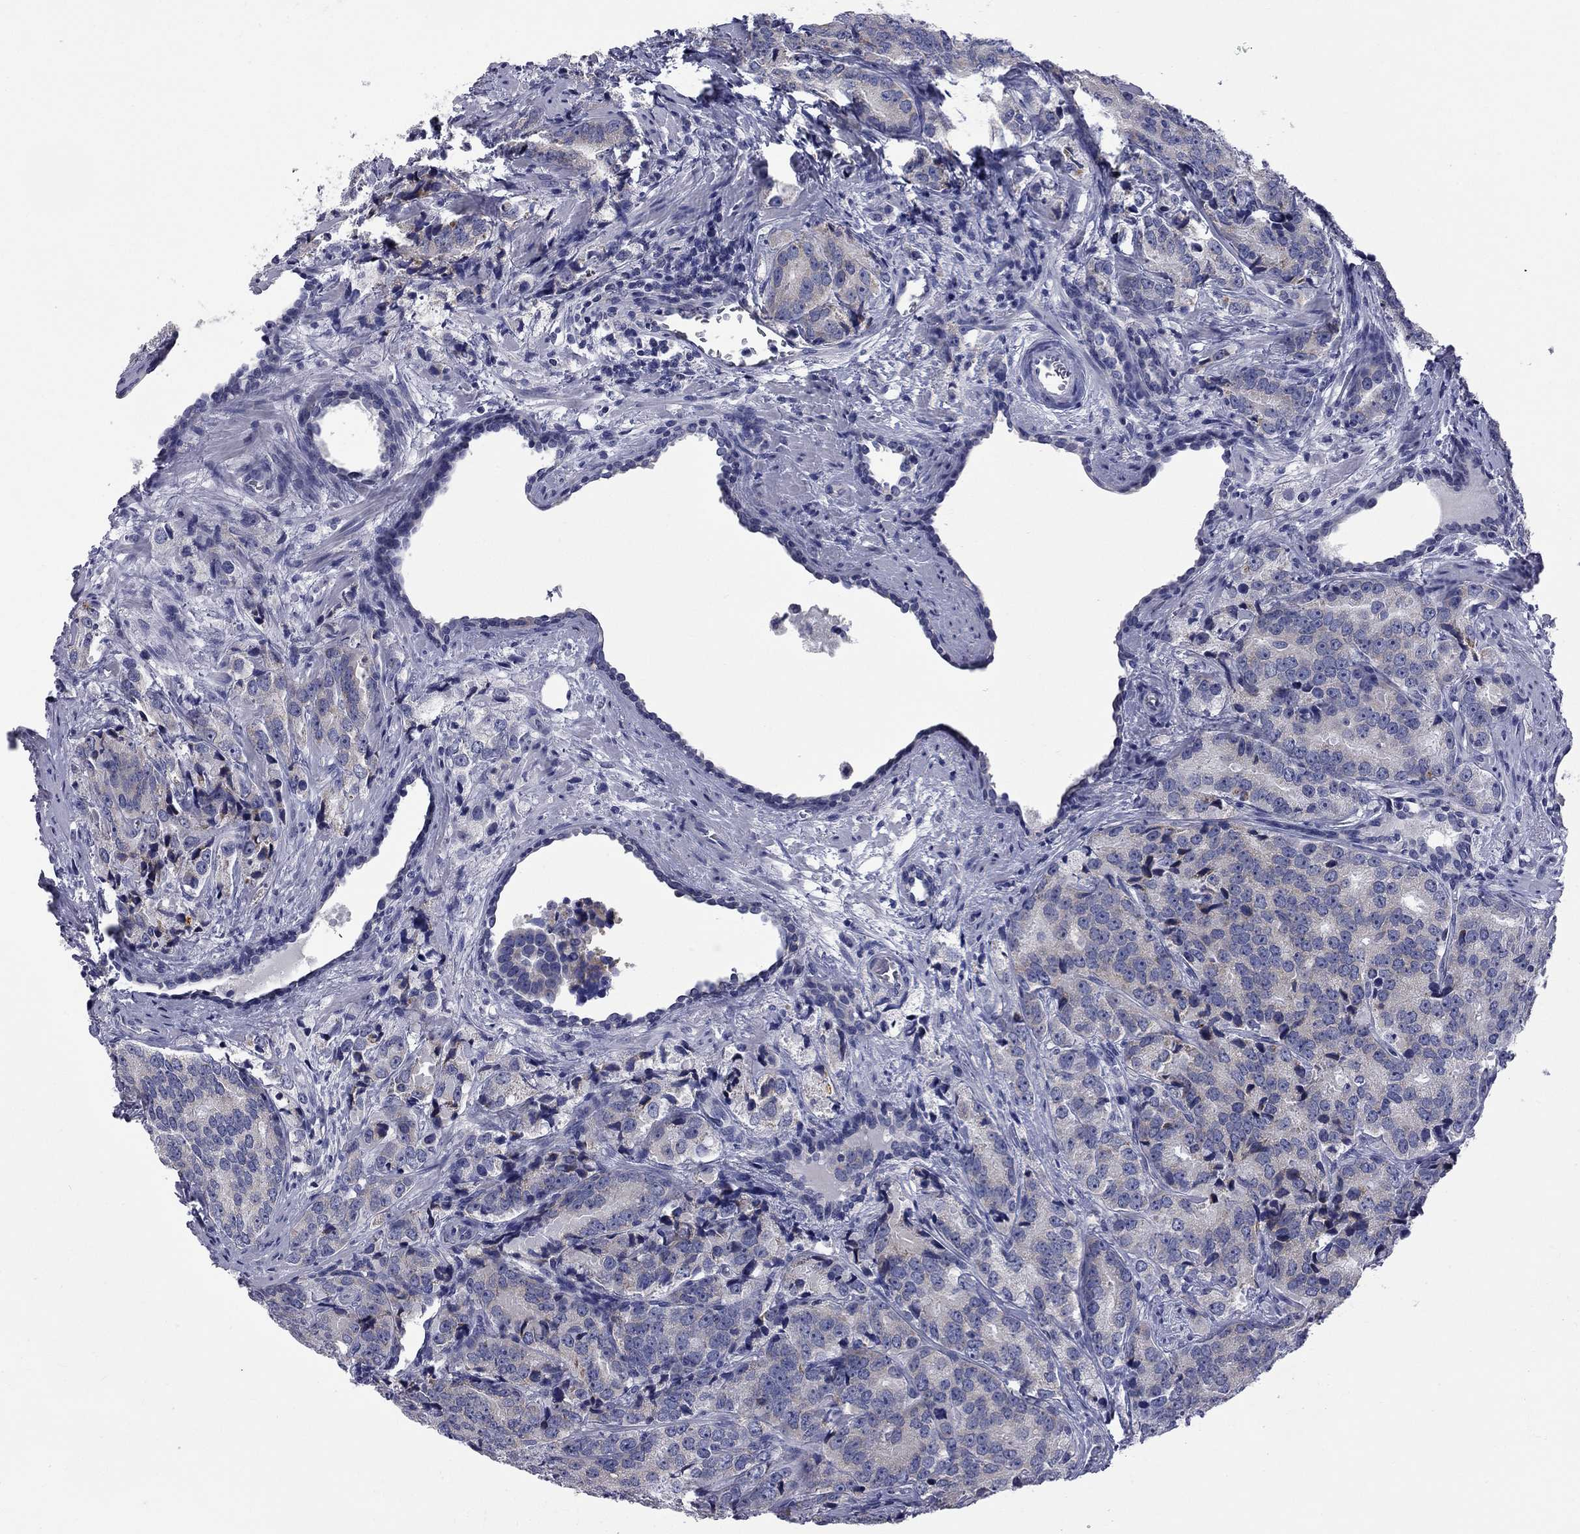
{"staining": {"intensity": "weak", "quantity": "<25%", "location": "cytoplasmic/membranous"}, "tissue": "prostate cancer", "cell_type": "Tumor cells", "image_type": "cancer", "snomed": [{"axis": "morphology", "description": "Adenocarcinoma, NOS"}, {"axis": "topography", "description": "Prostate"}], "caption": "Immunohistochemistry photomicrograph of neoplastic tissue: adenocarcinoma (prostate) stained with DAB shows no significant protein expression in tumor cells.", "gene": "ABCB4", "patient": {"sex": "male", "age": 71}}